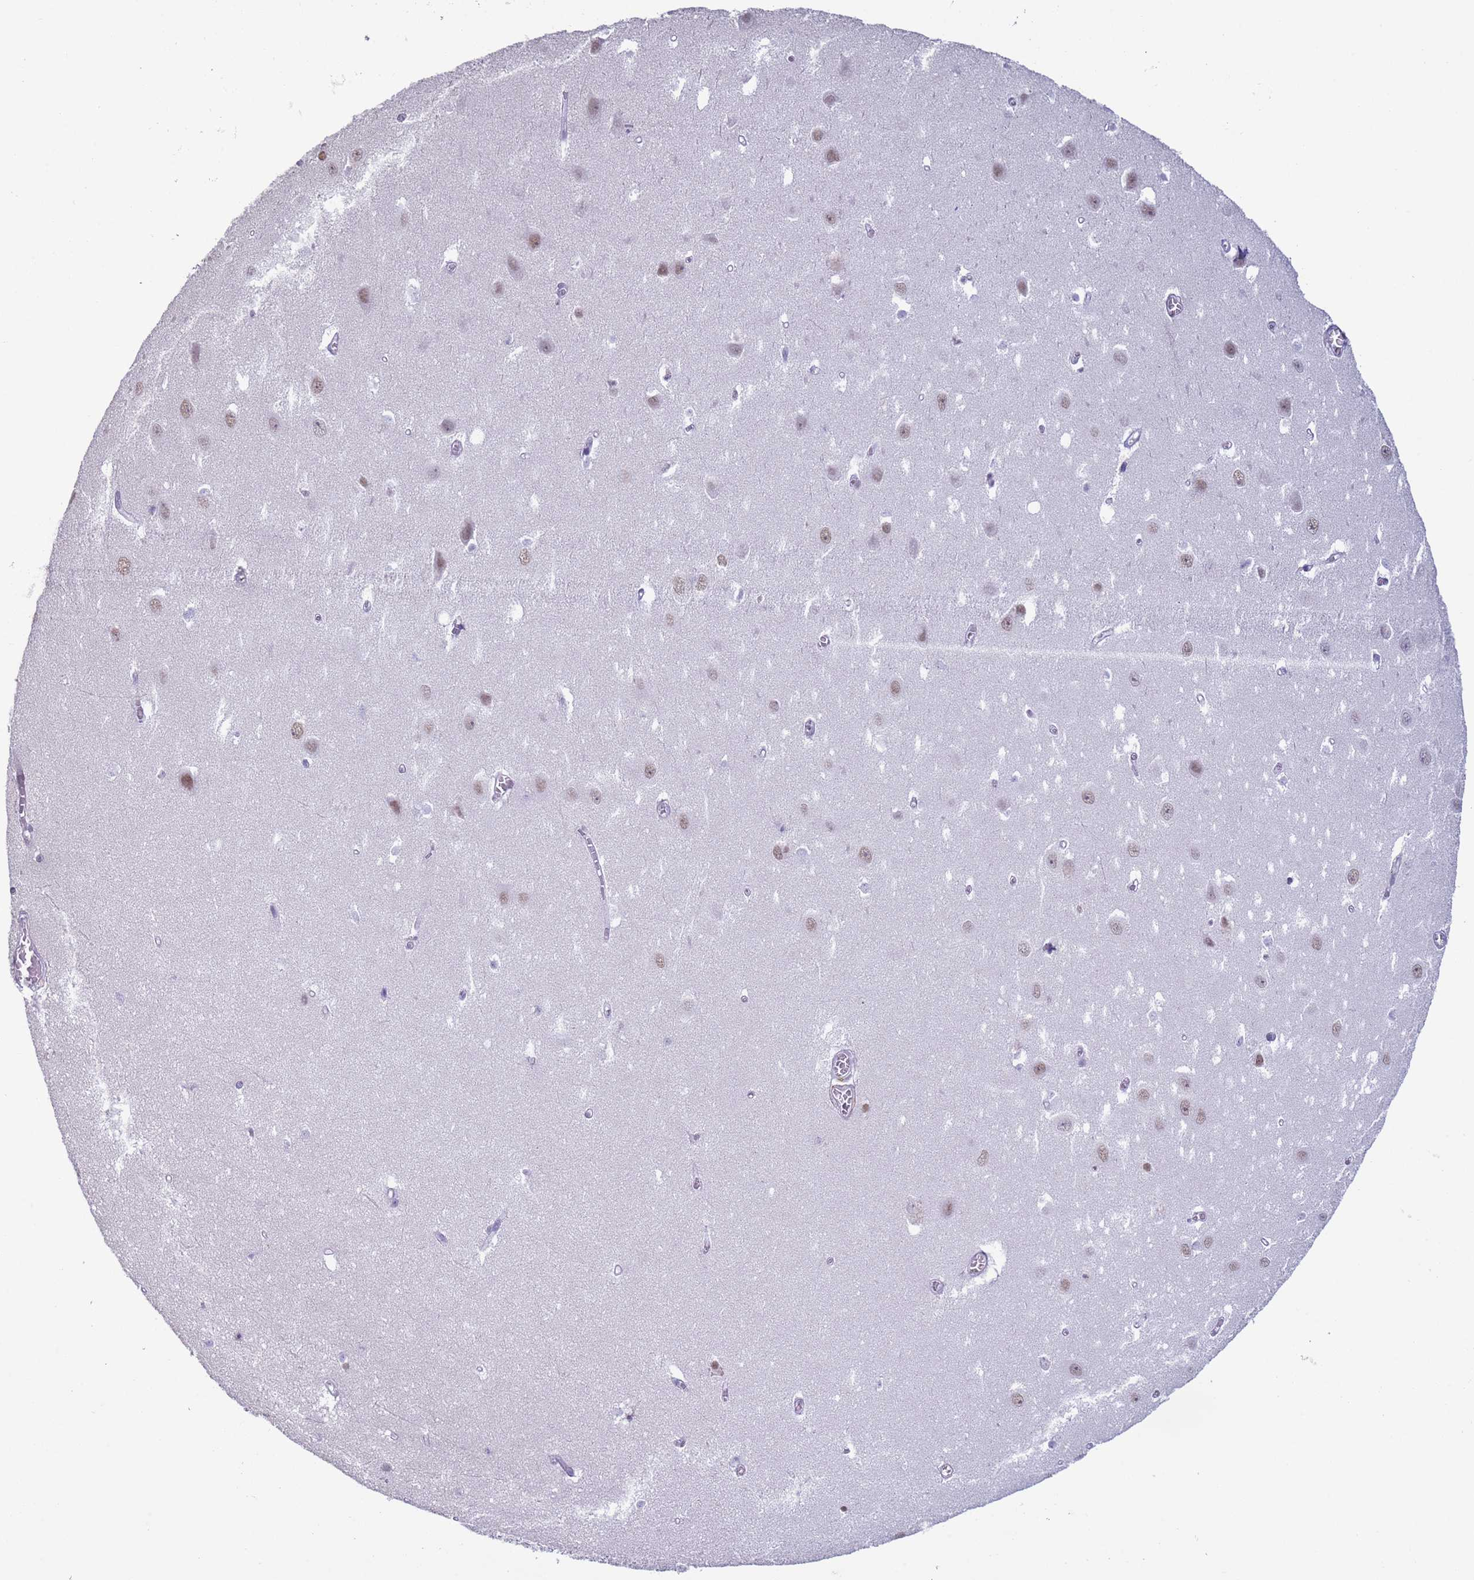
{"staining": {"intensity": "negative", "quantity": "none", "location": "none"}, "tissue": "hippocampus", "cell_type": "Glial cells", "image_type": "normal", "snomed": [{"axis": "morphology", "description": "Normal tissue, NOS"}, {"axis": "topography", "description": "Hippocampus"}], "caption": "High magnification brightfield microscopy of normal hippocampus stained with DAB (3,3'-diaminobenzidine) (brown) and counterstained with hematoxylin (blue): glial cells show no significant positivity. (Immunohistochemistry, brightfield microscopy, high magnification).", "gene": "NPAP1", "patient": {"sex": "female", "age": 64}}